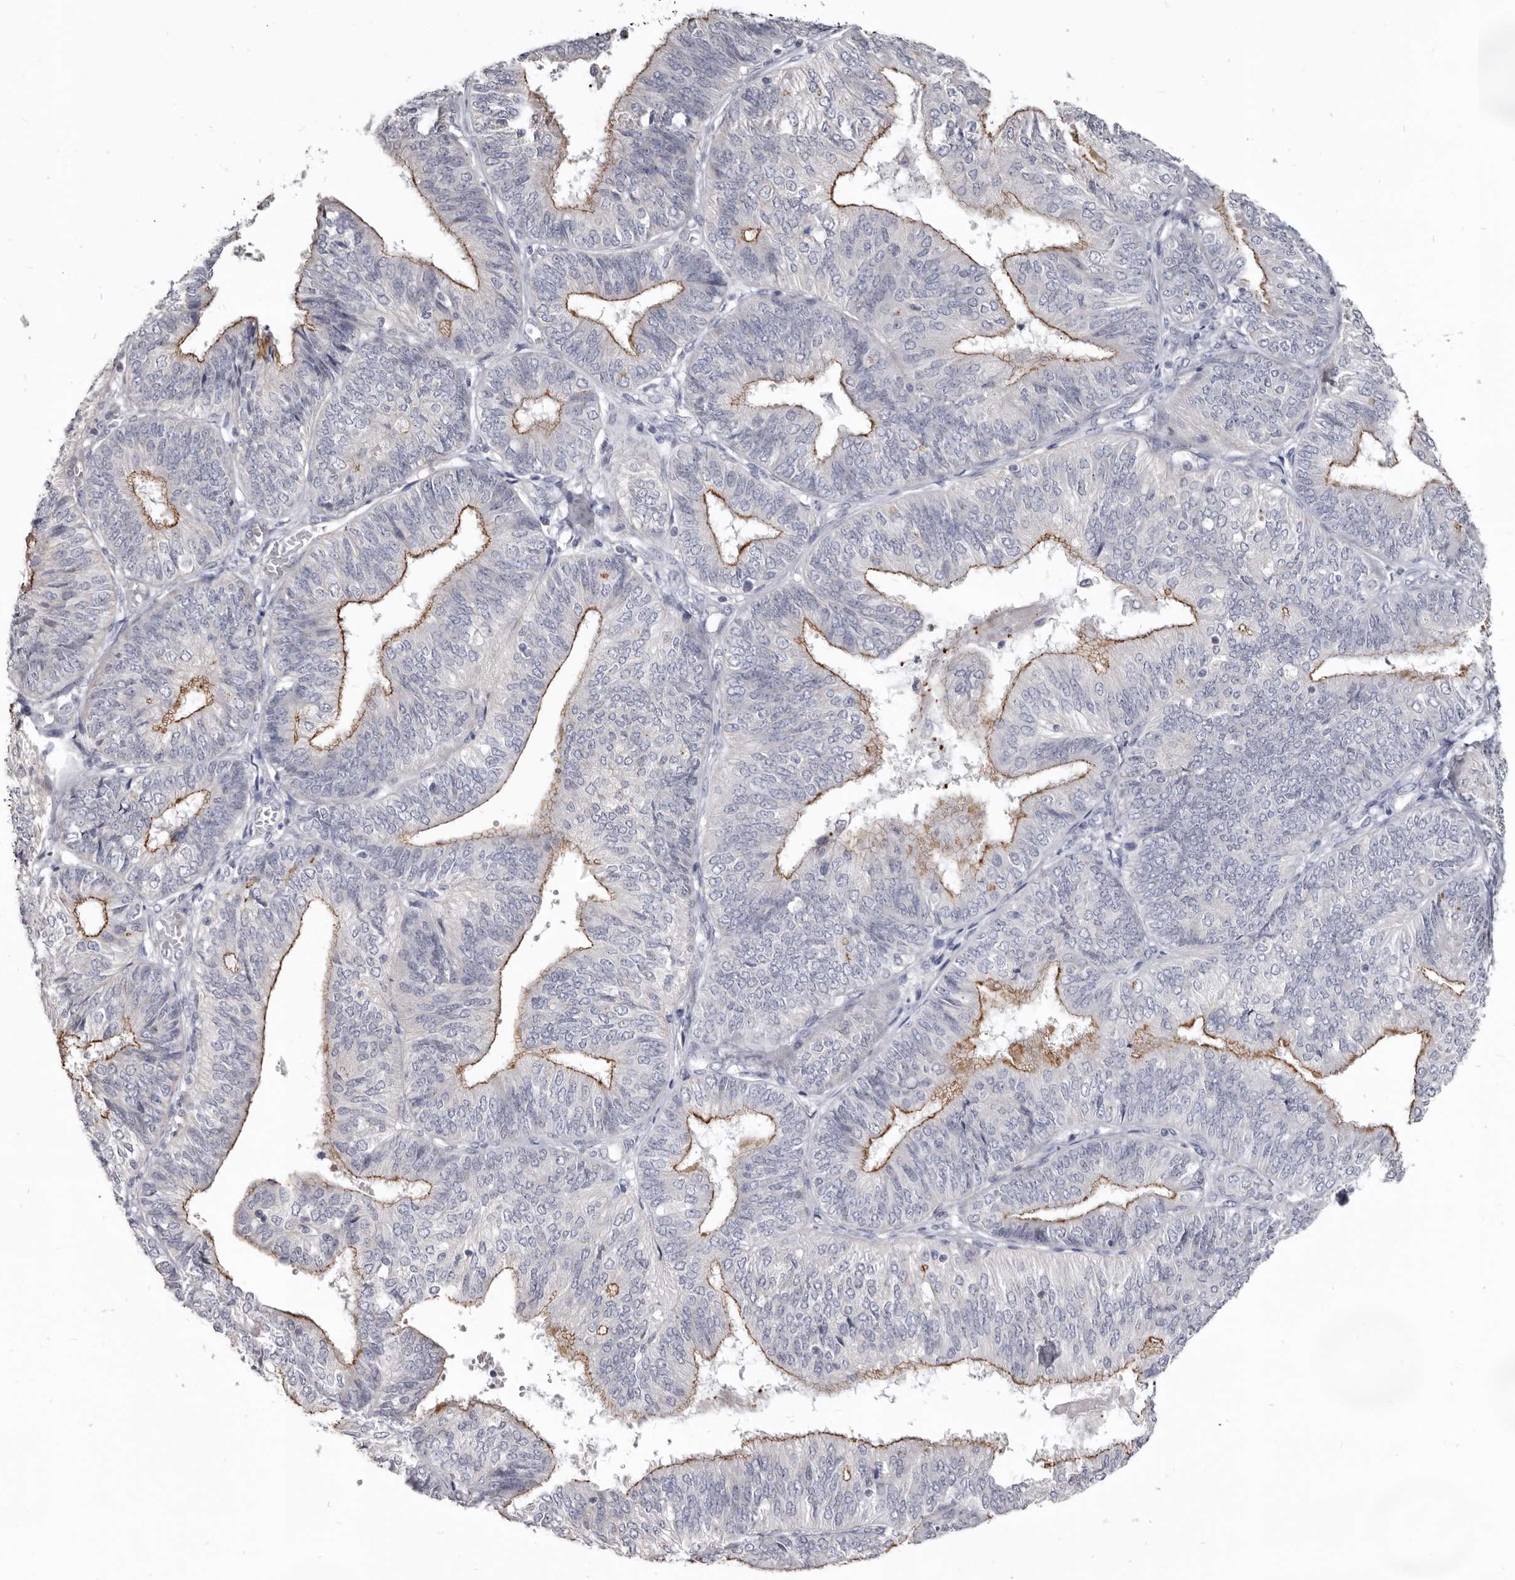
{"staining": {"intensity": "moderate", "quantity": "25%-75%", "location": "cytoplasmic/membranous"}, "tissue": "endometrial cancer", "cell_type": "Tumor cells", "image_type": "cancer", "snomed": [{"axis": "morphology", "description": "Adenocarcinoma, NOS"}, {"axis": "topography", "description": "Endometrium"}], "caption": "IHC of endometrial cancer (adenocarcinoma) exhibits medium levels of moderate cytoplasmic/membranous positivity in about 25%-75% of tumor cells.", "gene": "CGN", "patient": {"sex": "female", "age": 58}}